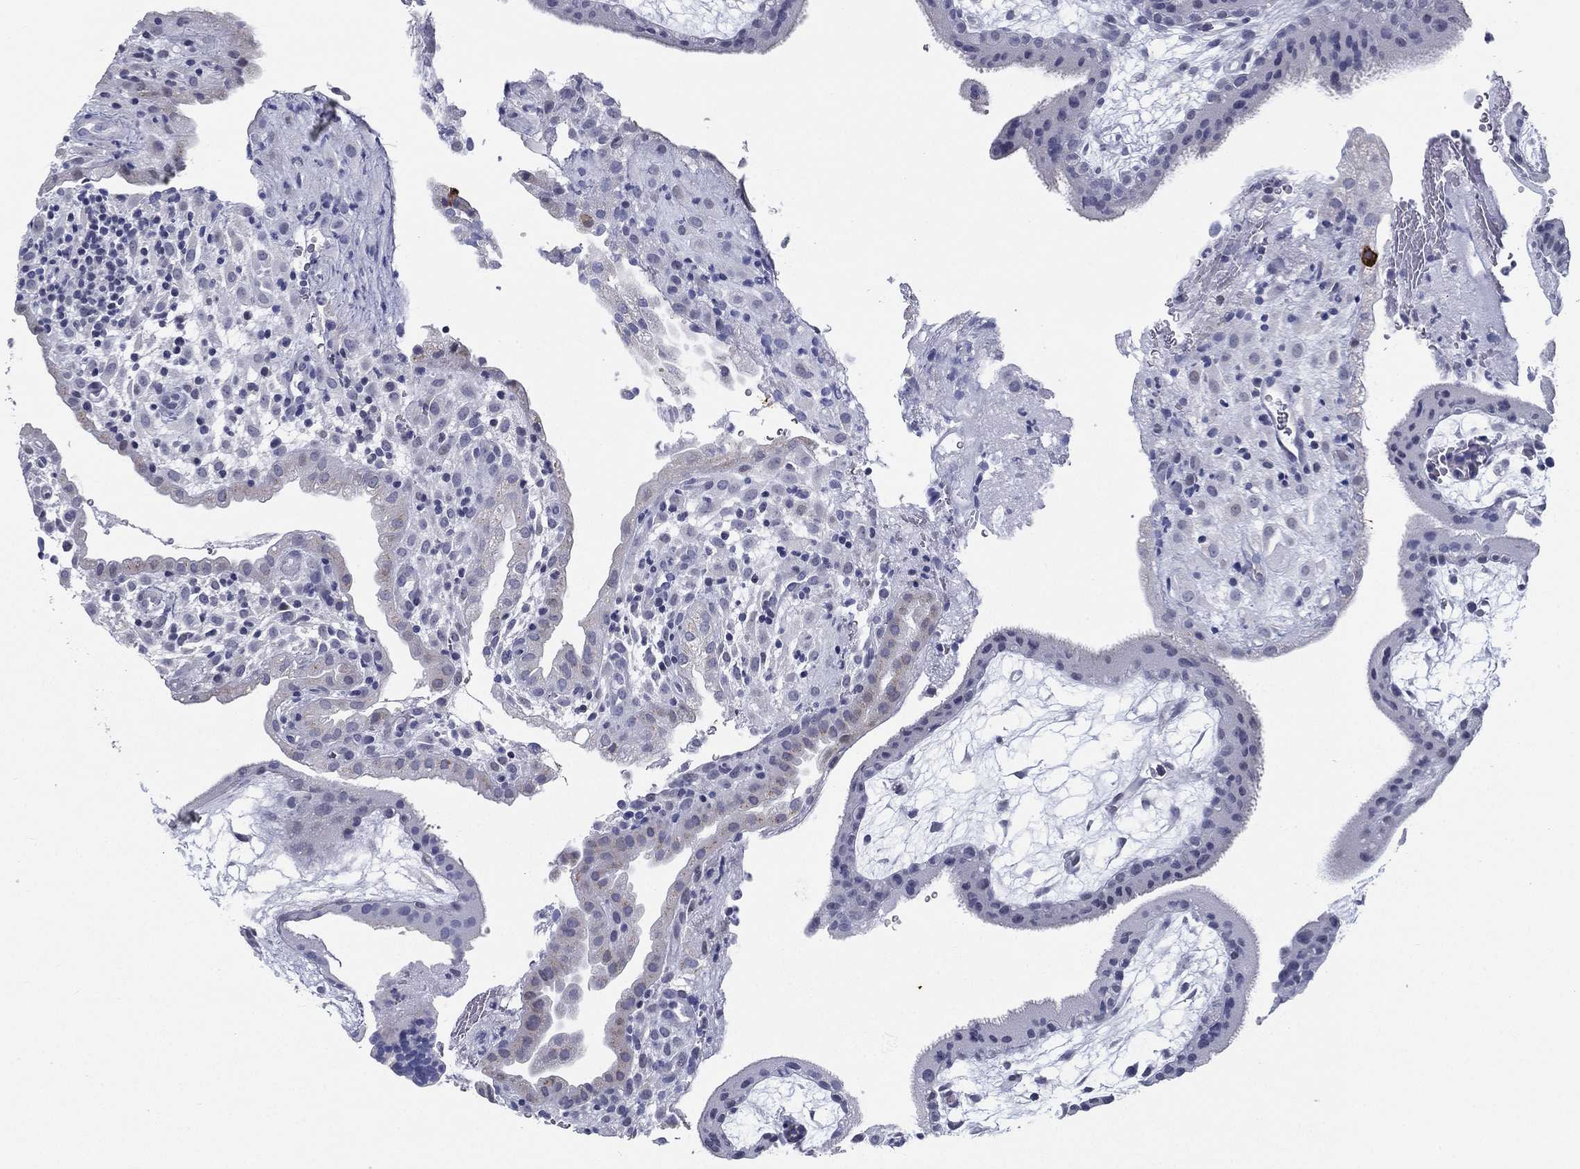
{"staining": {"intensity": "negative", "quantity": "none", "location": "none"}, "tissue": "placenta", "cell_type": "Decidual cells", "image_type": "normal", "snomed": [{"axis": "morphology", "description": "Normal tissue, NOS"}, {"axis": "topography", "description": "Placenta"}], "caption": "IHC micrograph of benign placenta: placenta stained with DAB exhibits no significant protein positivity in decidual cells.", "gene": "RSPH4A", "patient": {"sex": "female", "age": 19}}